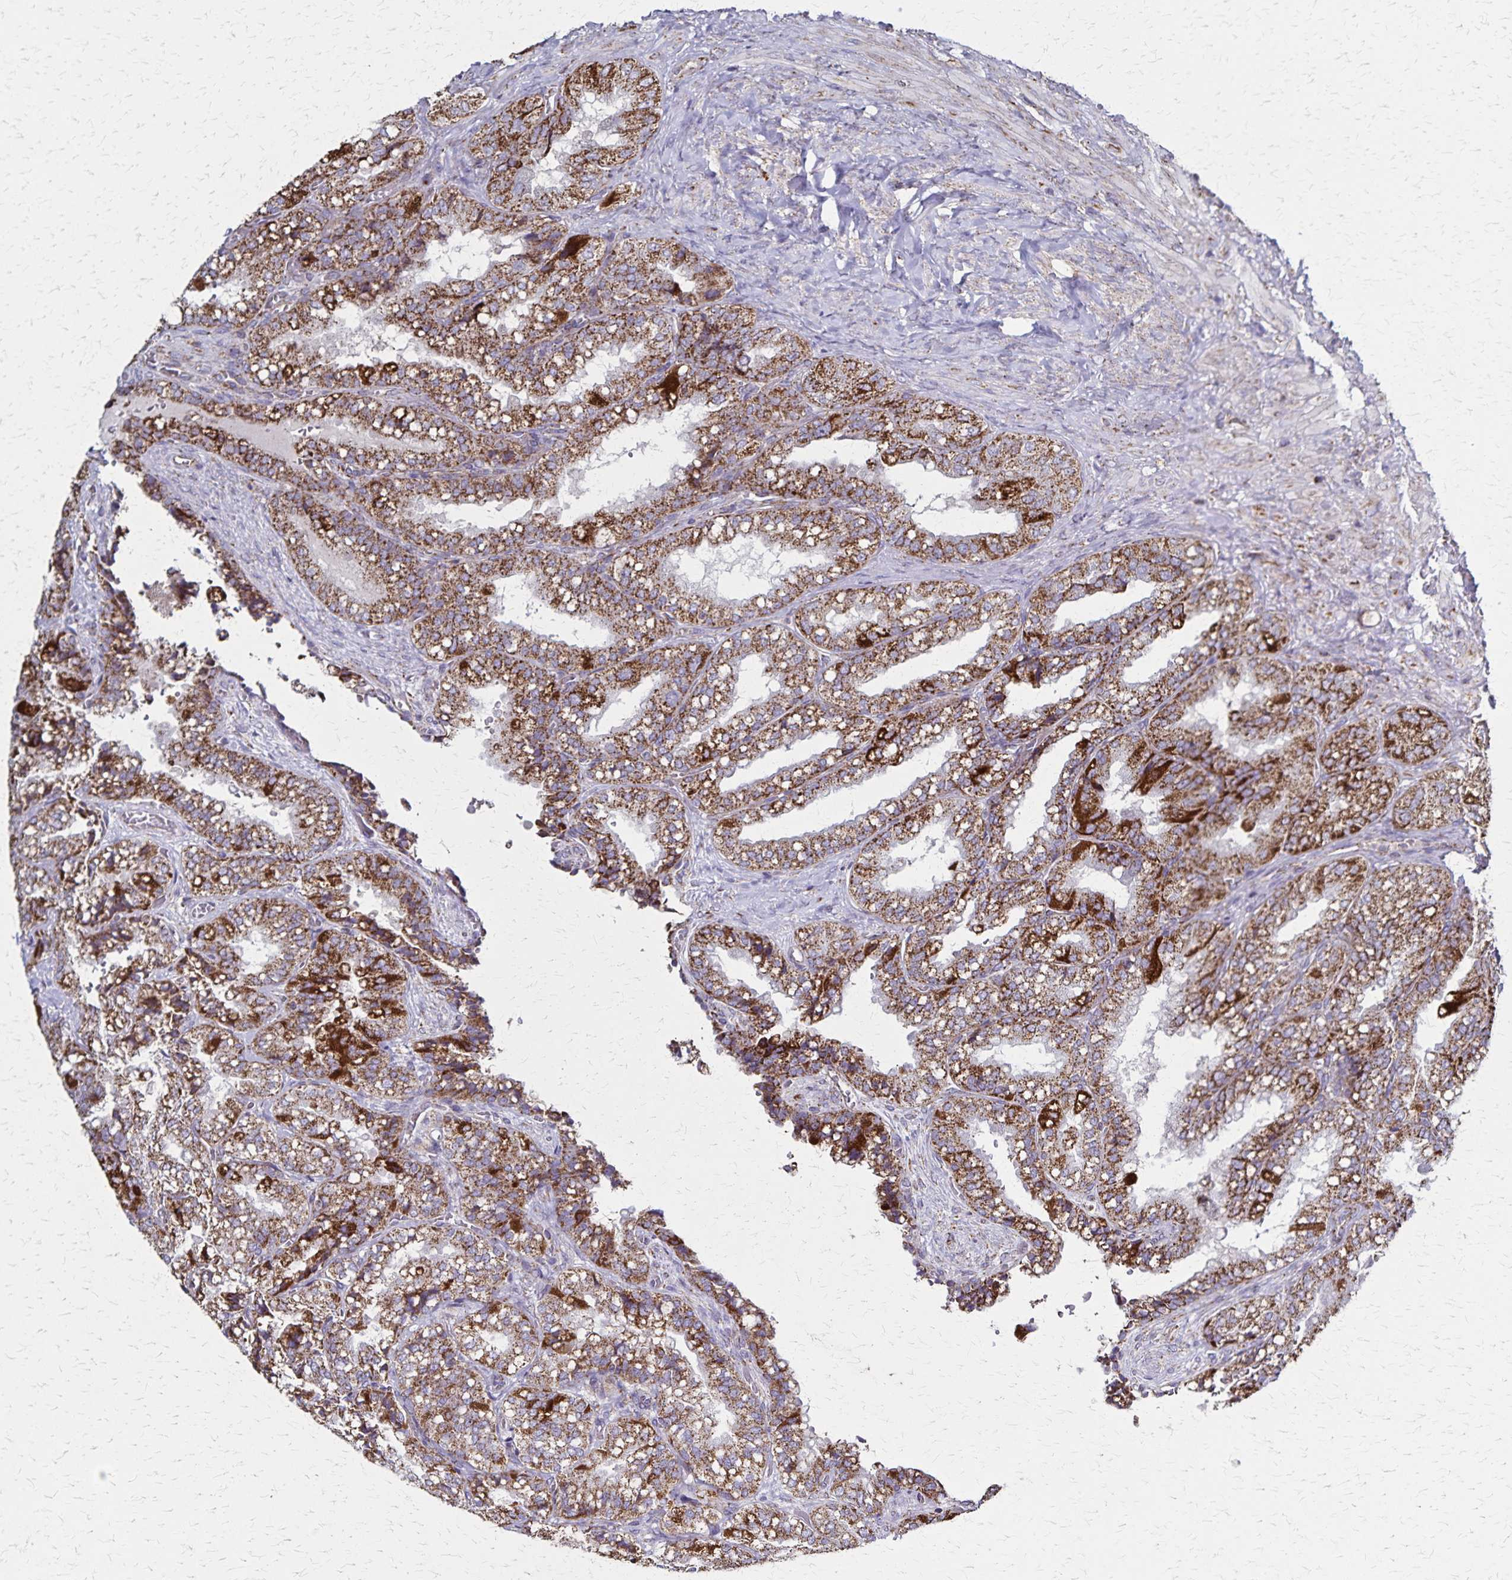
{"staining": {"intensity": "moderate", "quantity": ">75%", "location": "cytoplasmic/membranous"}, "tissue": "seminal vesicle", "cell_type": "Glandular cells", "image_type": "normal", "snomed": [{"axis": "morphology", "description": "Normal tissue, NOS"}, {"axis": "topography", "description": "Seminal veicle"}], "caption": "Immunohistochemistry (IHC) micrograph of unremarkable human seminal vesicle stained for a protein (brown), which exhibits medium levels of moderate cytoplasmic/membranous positivity in approximately >75% of glandular cells.", "gene": "NFS1", "patient": {"sex": "male", "age": 57}}